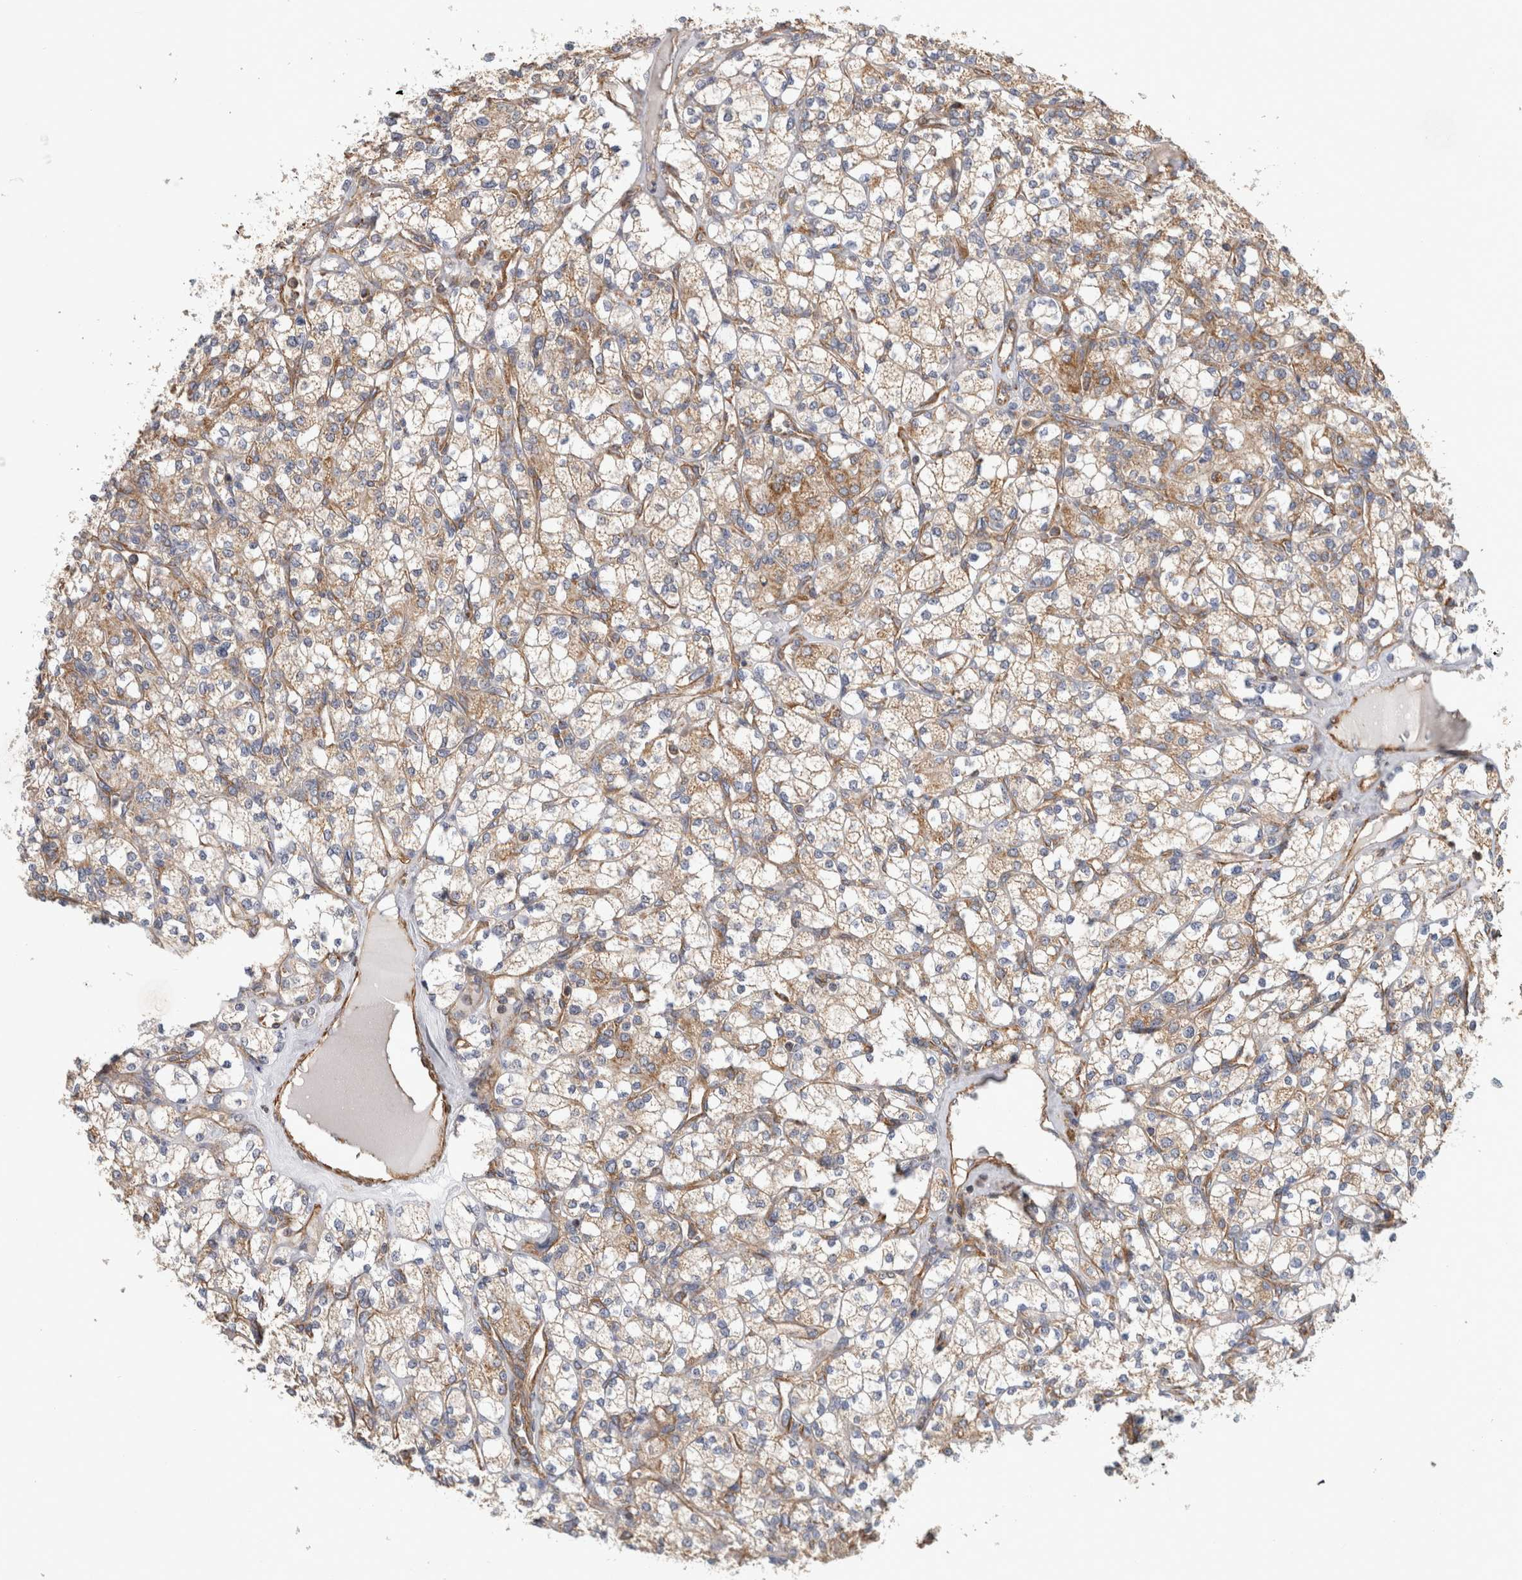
{"staining": {"intensity": "weak", "quantity": ">75%", "location": "cytoplasmic/membranous"}, "tissue": "renal cancer", "cell_type": "Tumor cells", "image_type": "cancer", "snomed": [{"axis": "morphology", "description": "Adenocarcinoma, NOS"}, {"axis": "topography", "description": "Kidney"}], "caption": "Tumor cells reveal weak cytoplasmic/membranous staining in about >75% of cells in renal cancer.", "gene": "SFXN2", "patient": {"sex": "male", "age": 77}}